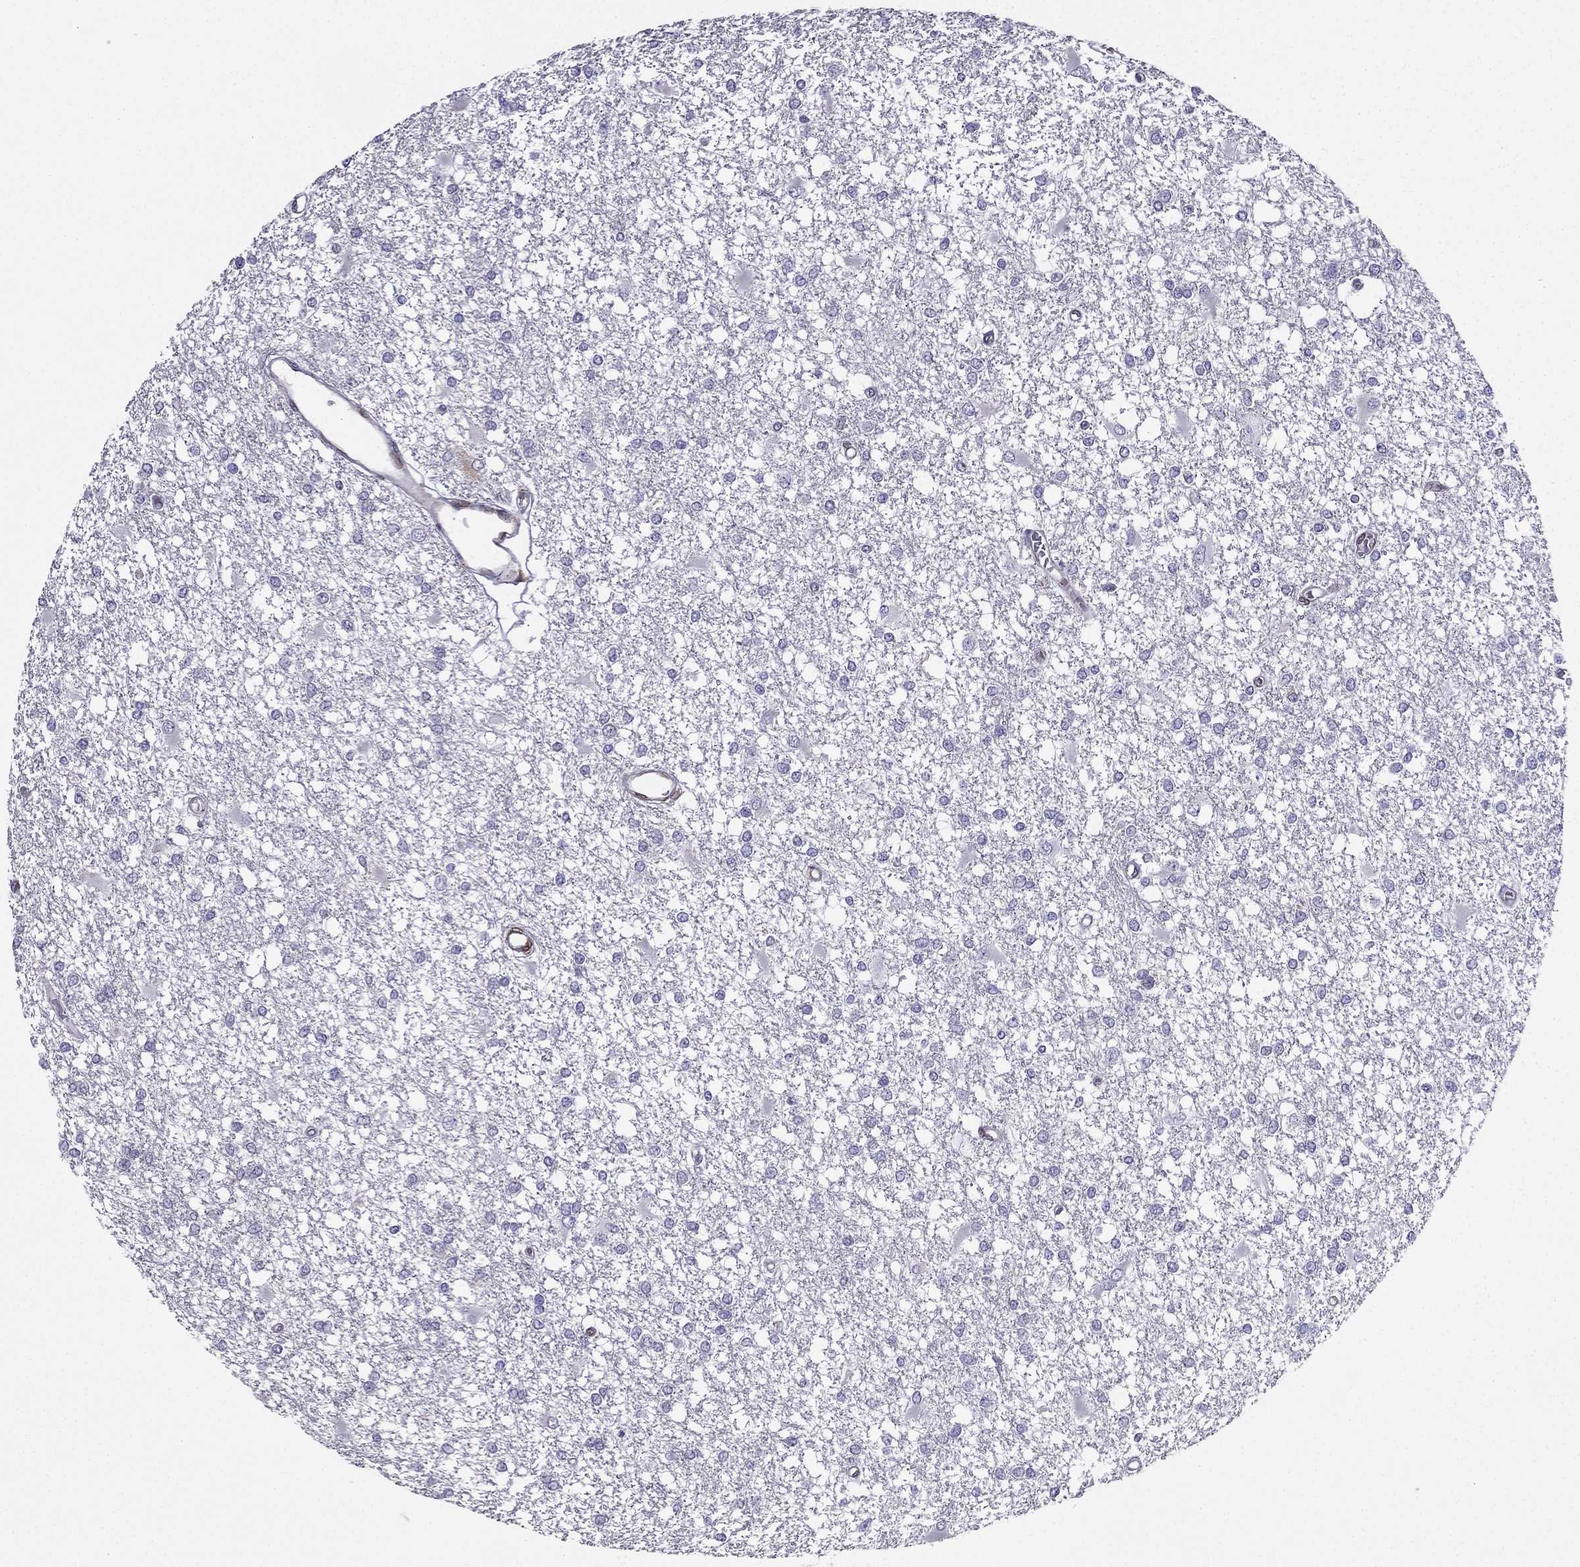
{"staining": {"intensity": "negative", "quantity": "none", "location": "none"}, "tissue": "glioma", "cell_type": "Tumor cells", "image_type": "cancer", "snomed": [{"axis": "morphology", "description": "Glioma, malignant, High grade"}, {"axis": "topography", "description": "Cerebral cortex"}], "caption": "The micrograph reveals no significant staining in tumor cells of glioma.", "gene": "IKBIP", "patient": {"sex": "male", "age": 79}}